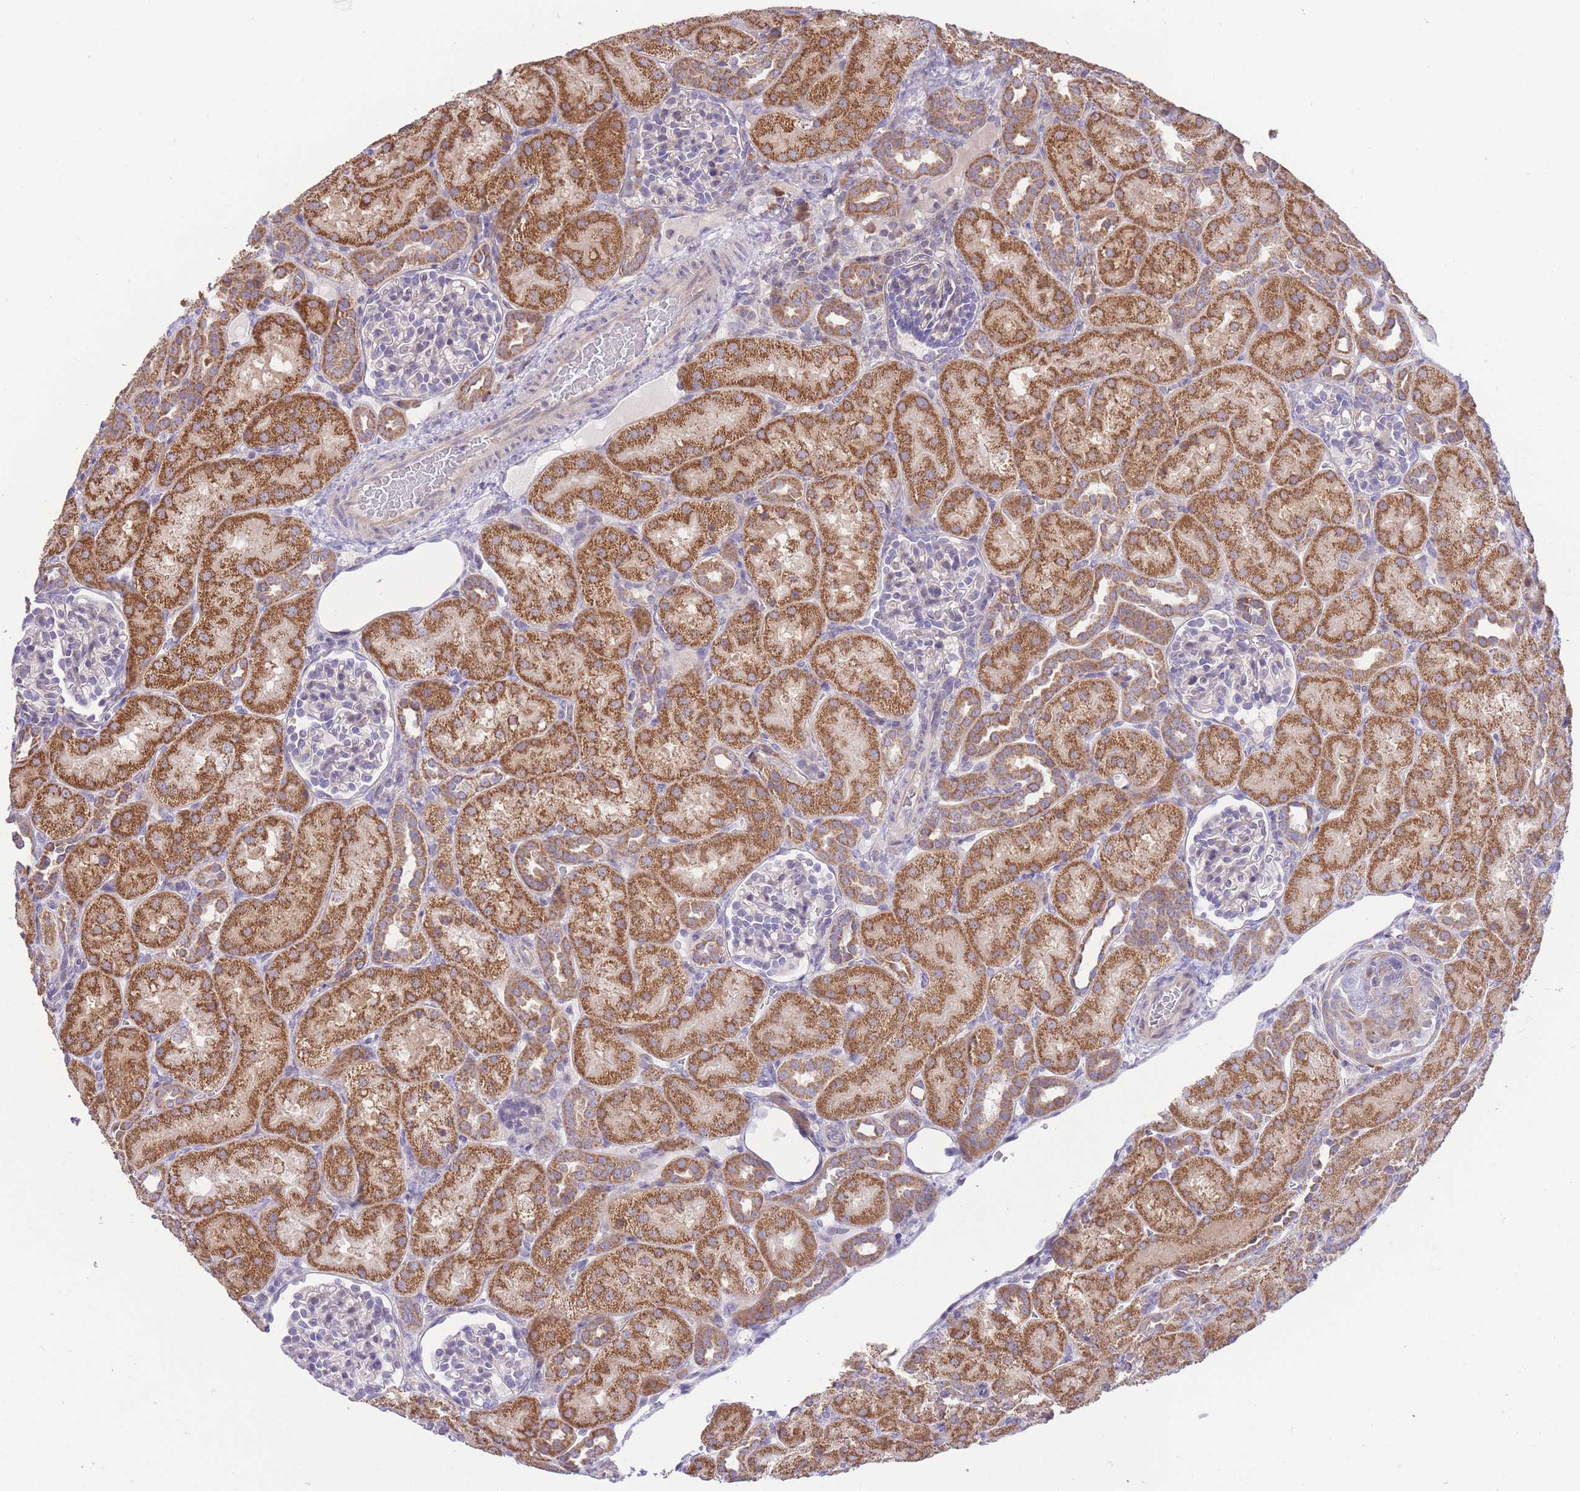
{"staining": {"intensity": "moderate", "quantity": "<25%", "location": "cytoplasmic/membranous"}, "tissue": "kidney", "cell_type": "Cells in glomeruli", "image_type": "normal", "snomed": [{"axis": "morphology", "description": "Normal tissue, NOS"}, {"axis": "topography", "description": "Kidney"}], "caption": "Protein expression analysis of benign kidney demonstrates moderate cytoplasmic/membranous staining in approximately <25% of cells in glomeruli.", "gene": "BOLA2B", "patient": {"sex": "male", "age": 1}}